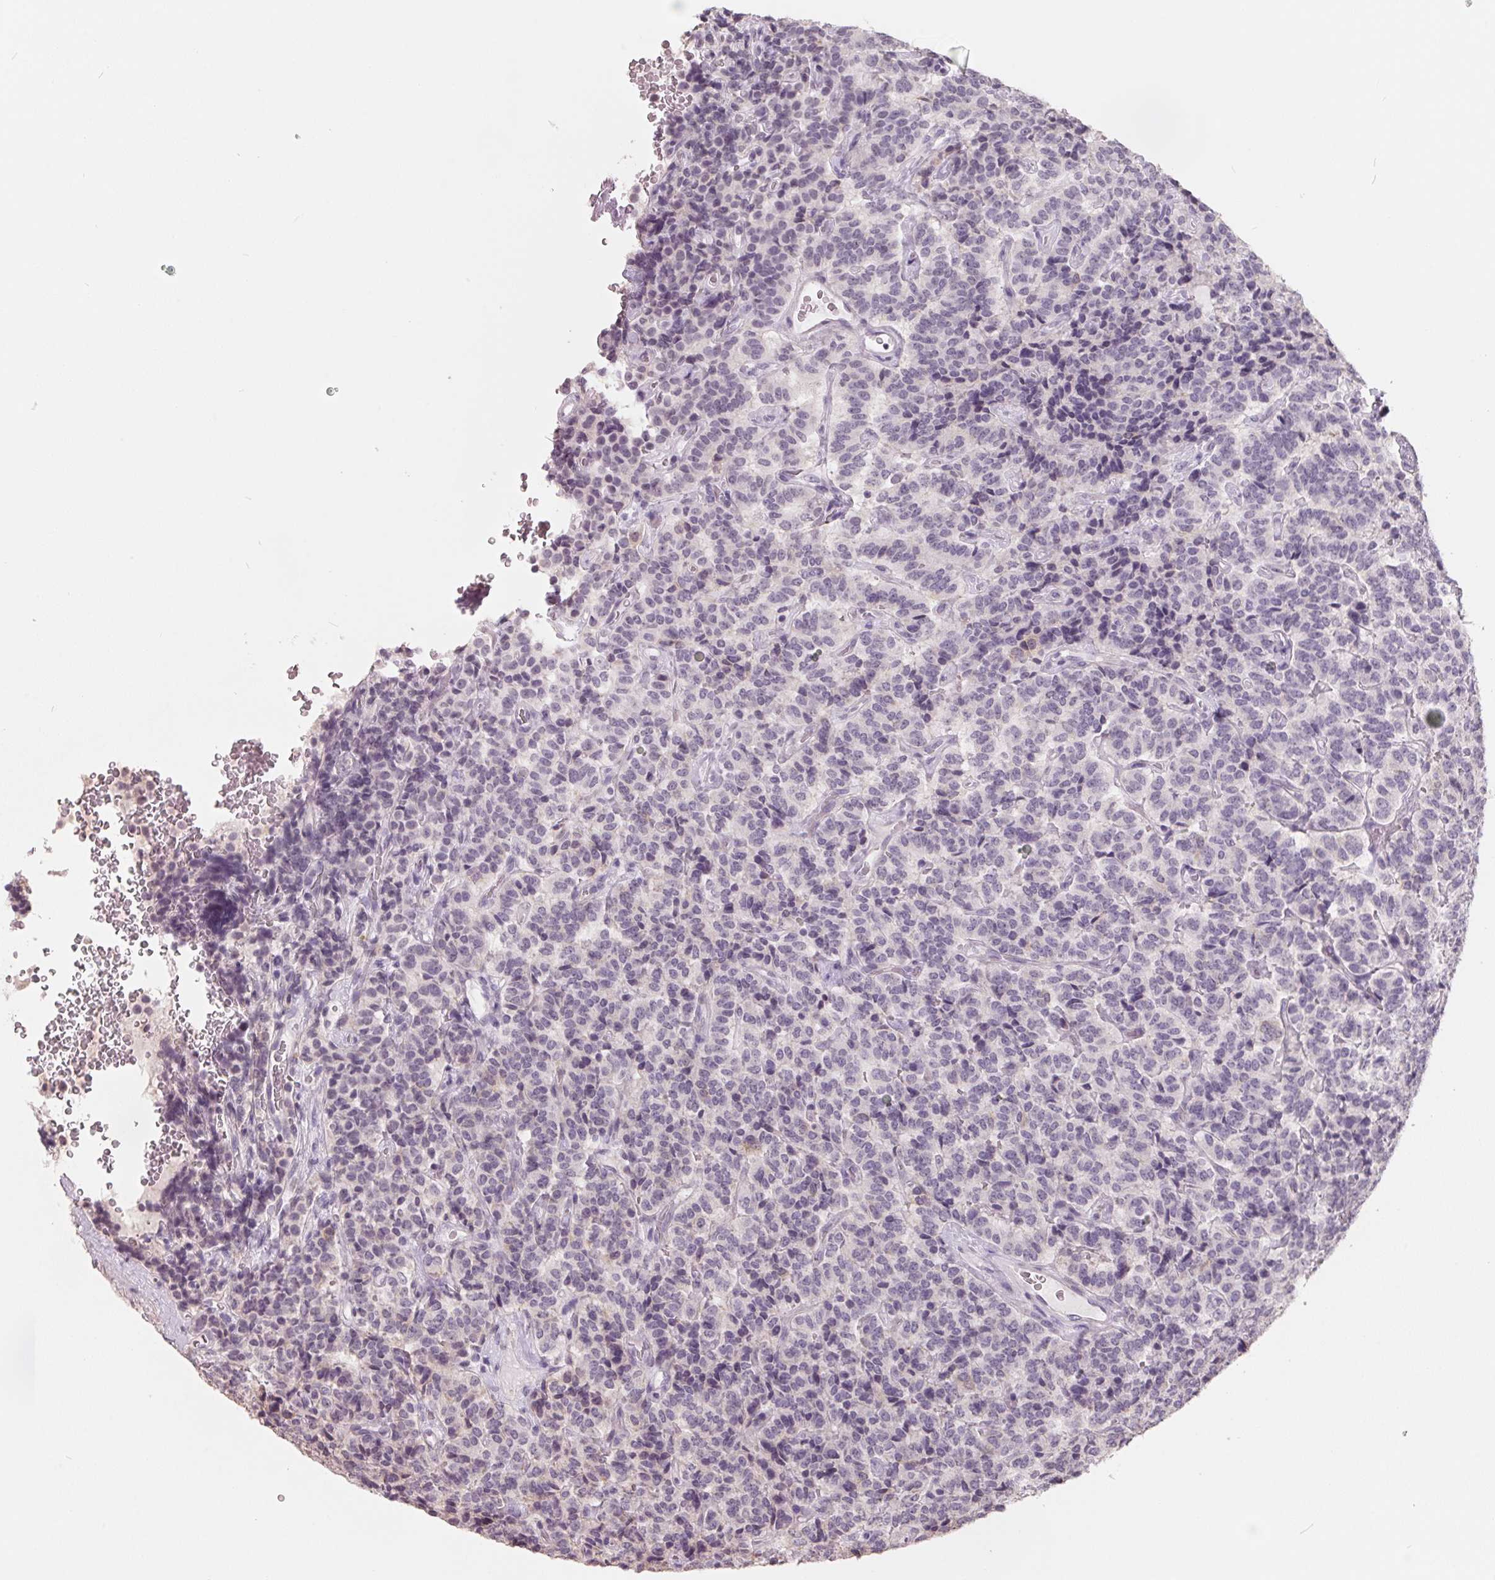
{"staining": {"intensity": "negative", "quantity": "none", "location": "none"}, "tissue": "carcinoid", "cell_type": "Tumor cells", "image_type": "cancer", "snomed": [{"axis": "morphology", "description": "Carcinoid, malignant, NOS"}, {"axis": "topography", "description": "Pancreas"}], "caption": "This image is of carcinoid (malignant) stained with immunohistochemistry (IHC) to label a protein in brown with the nuclei are counter-stained blue. There is no expression in tumor cells. (DAB immunohistochemistry, high magnification).", "gene": "FTCD", "patient": {"sex": "male", "age": 36}}